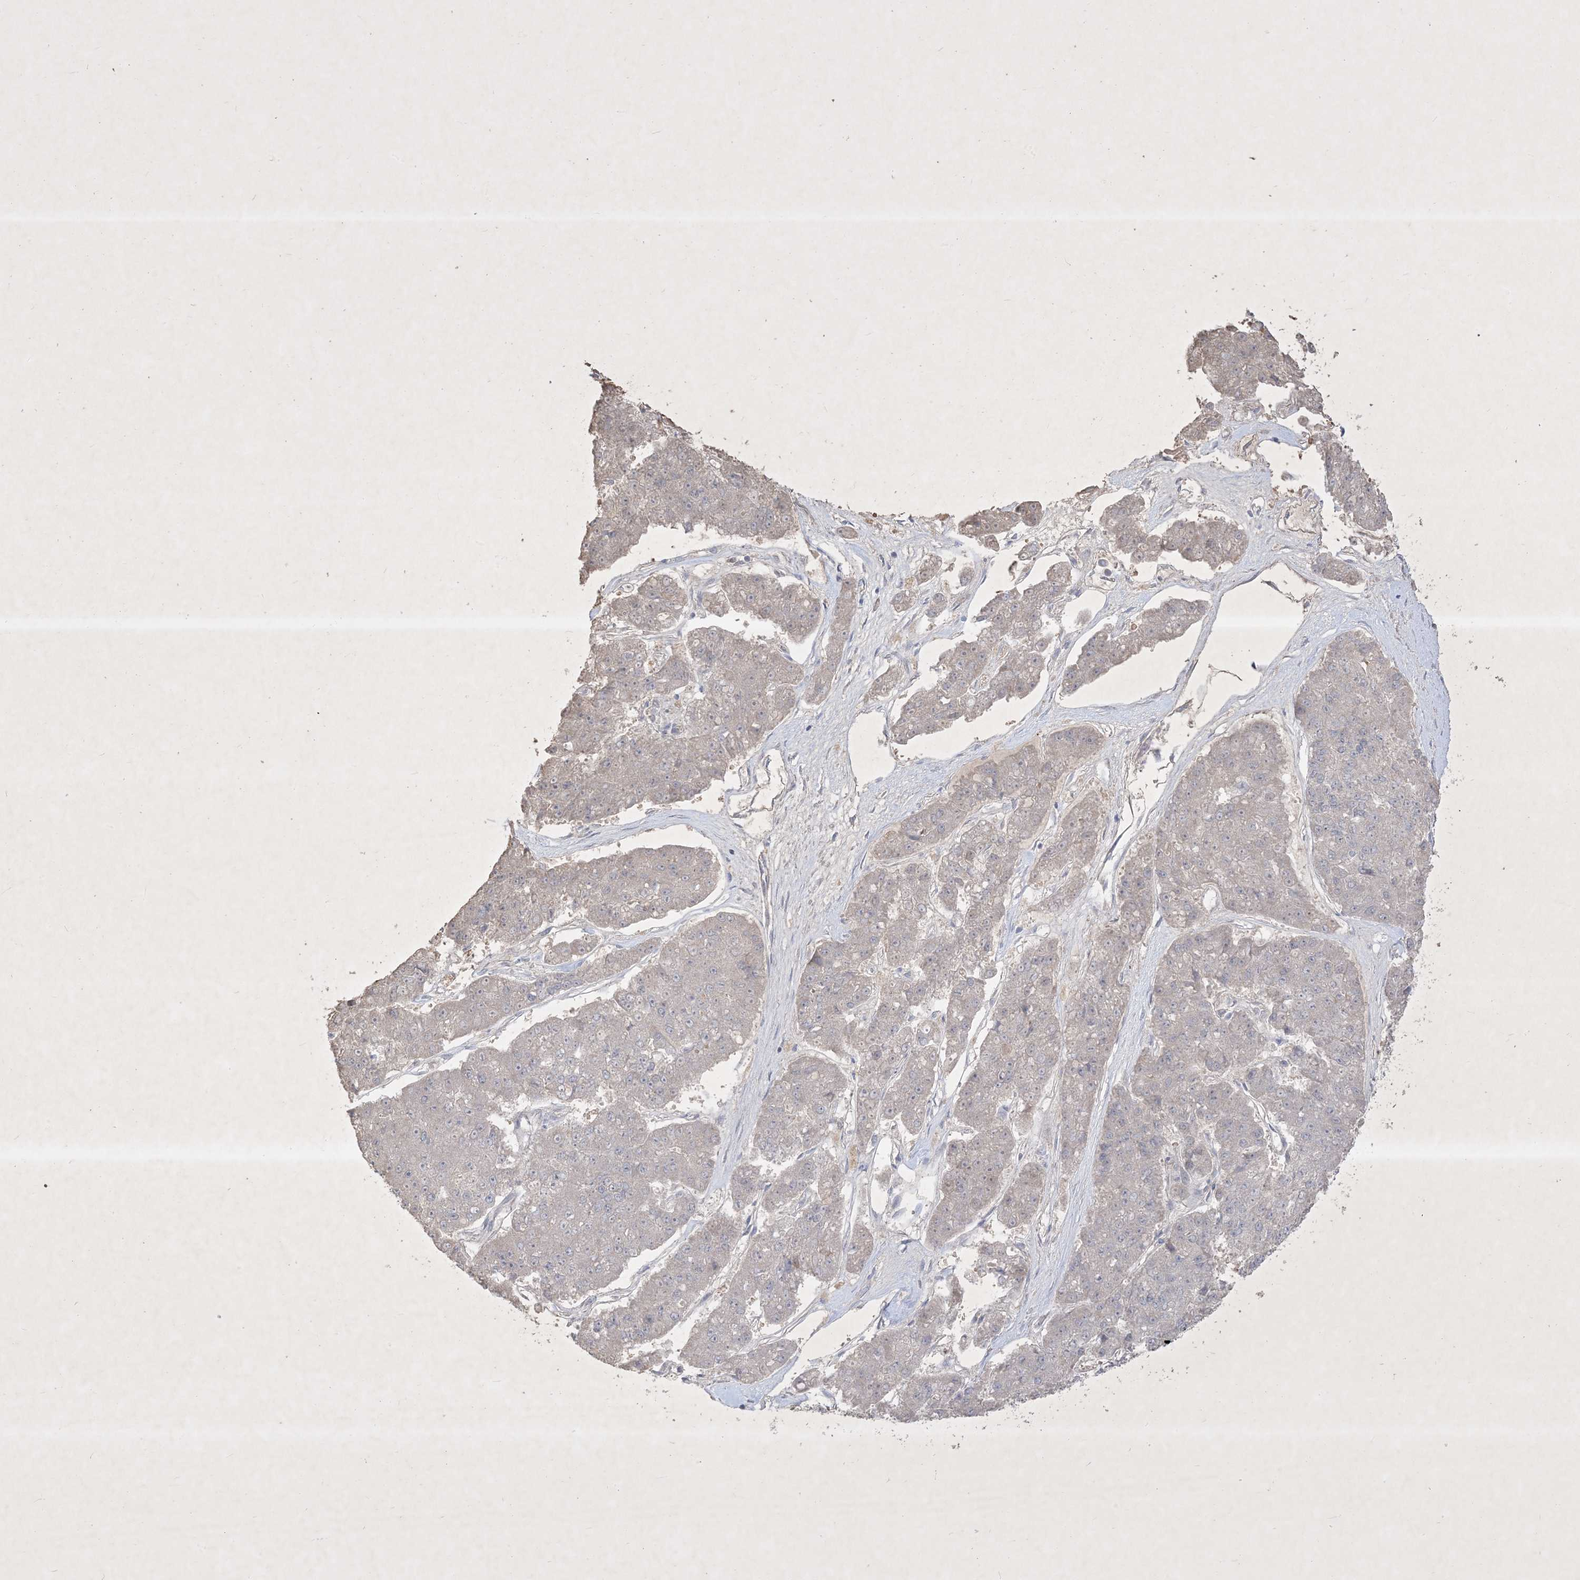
{"staining": {"intensity": "negative", "quantity": "none", "location": "none"}, "tissue": "pancreatic cancer", "cell_type": "Tumor cells", "image_type": "cancer", "snomed": [{"axis": "morphology", "description": "Adenocarcinoma, NOS"}, {"axis": "topography", "description": "Pancreas"}], "caption": "Protein analysis of pancreatic cancer (adenocarcinoma) exhibits no significant staining in tumor cells.", "gene": "PLEKHA3", "patient": {"sex": "male", "age": 50}}